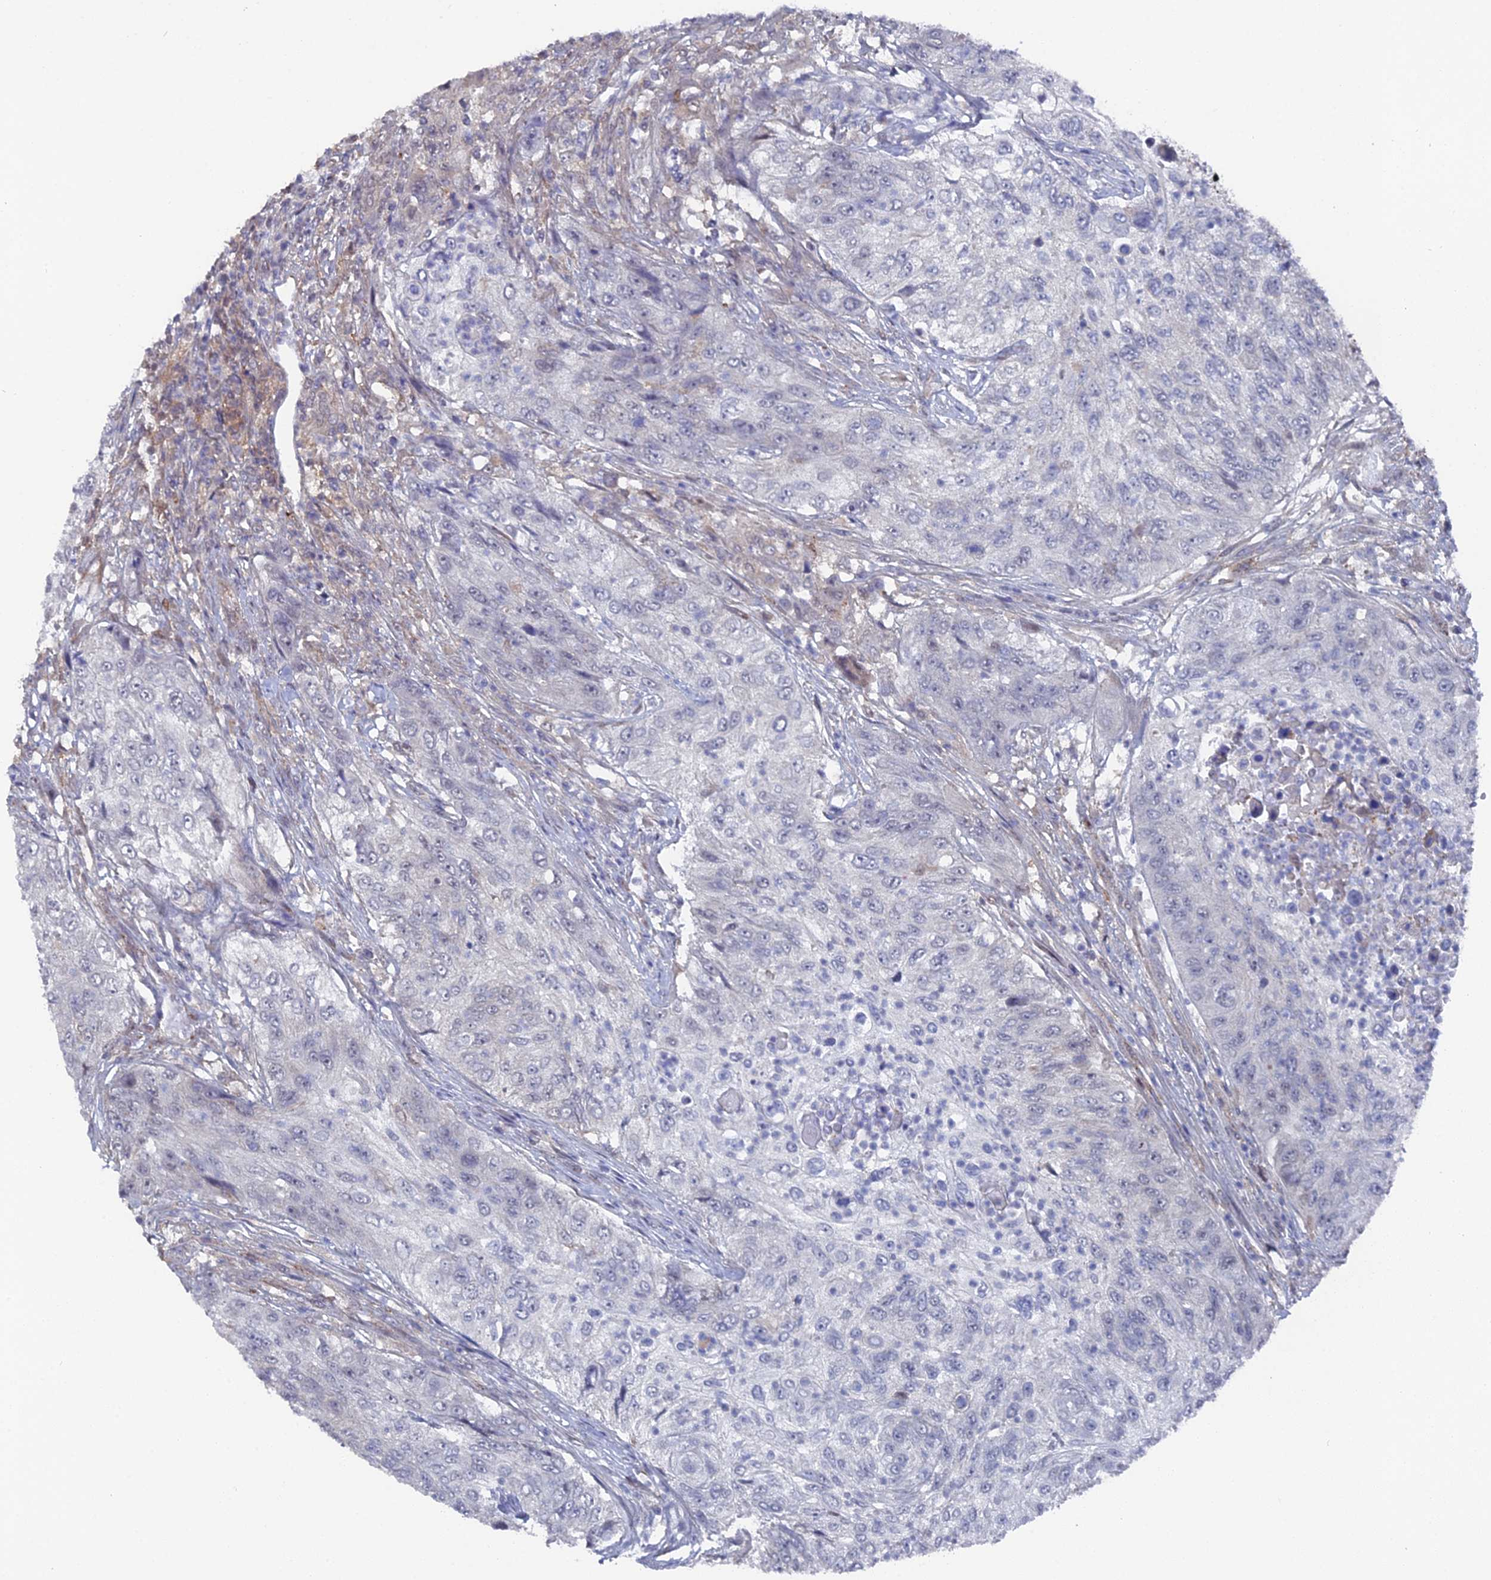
{"staining": {"intensity": "negative", "quantity": "none", "location": "none"}, "tissue": "urothelial cancer", "cell_type": "Tumor cells", "image_type": "cancer", "snomed": [{"axis": "morphology", "description": "Urothelial carcinoma, High grade"}, {"axis": "topography", "description": "Urinary bladder"}], "caption": "Photomicrograph shows no significant protein expression in tumor cells of urothelial cancer.", "gene": "UNC5D", "patient": {"sex": "female", "age": 60}}